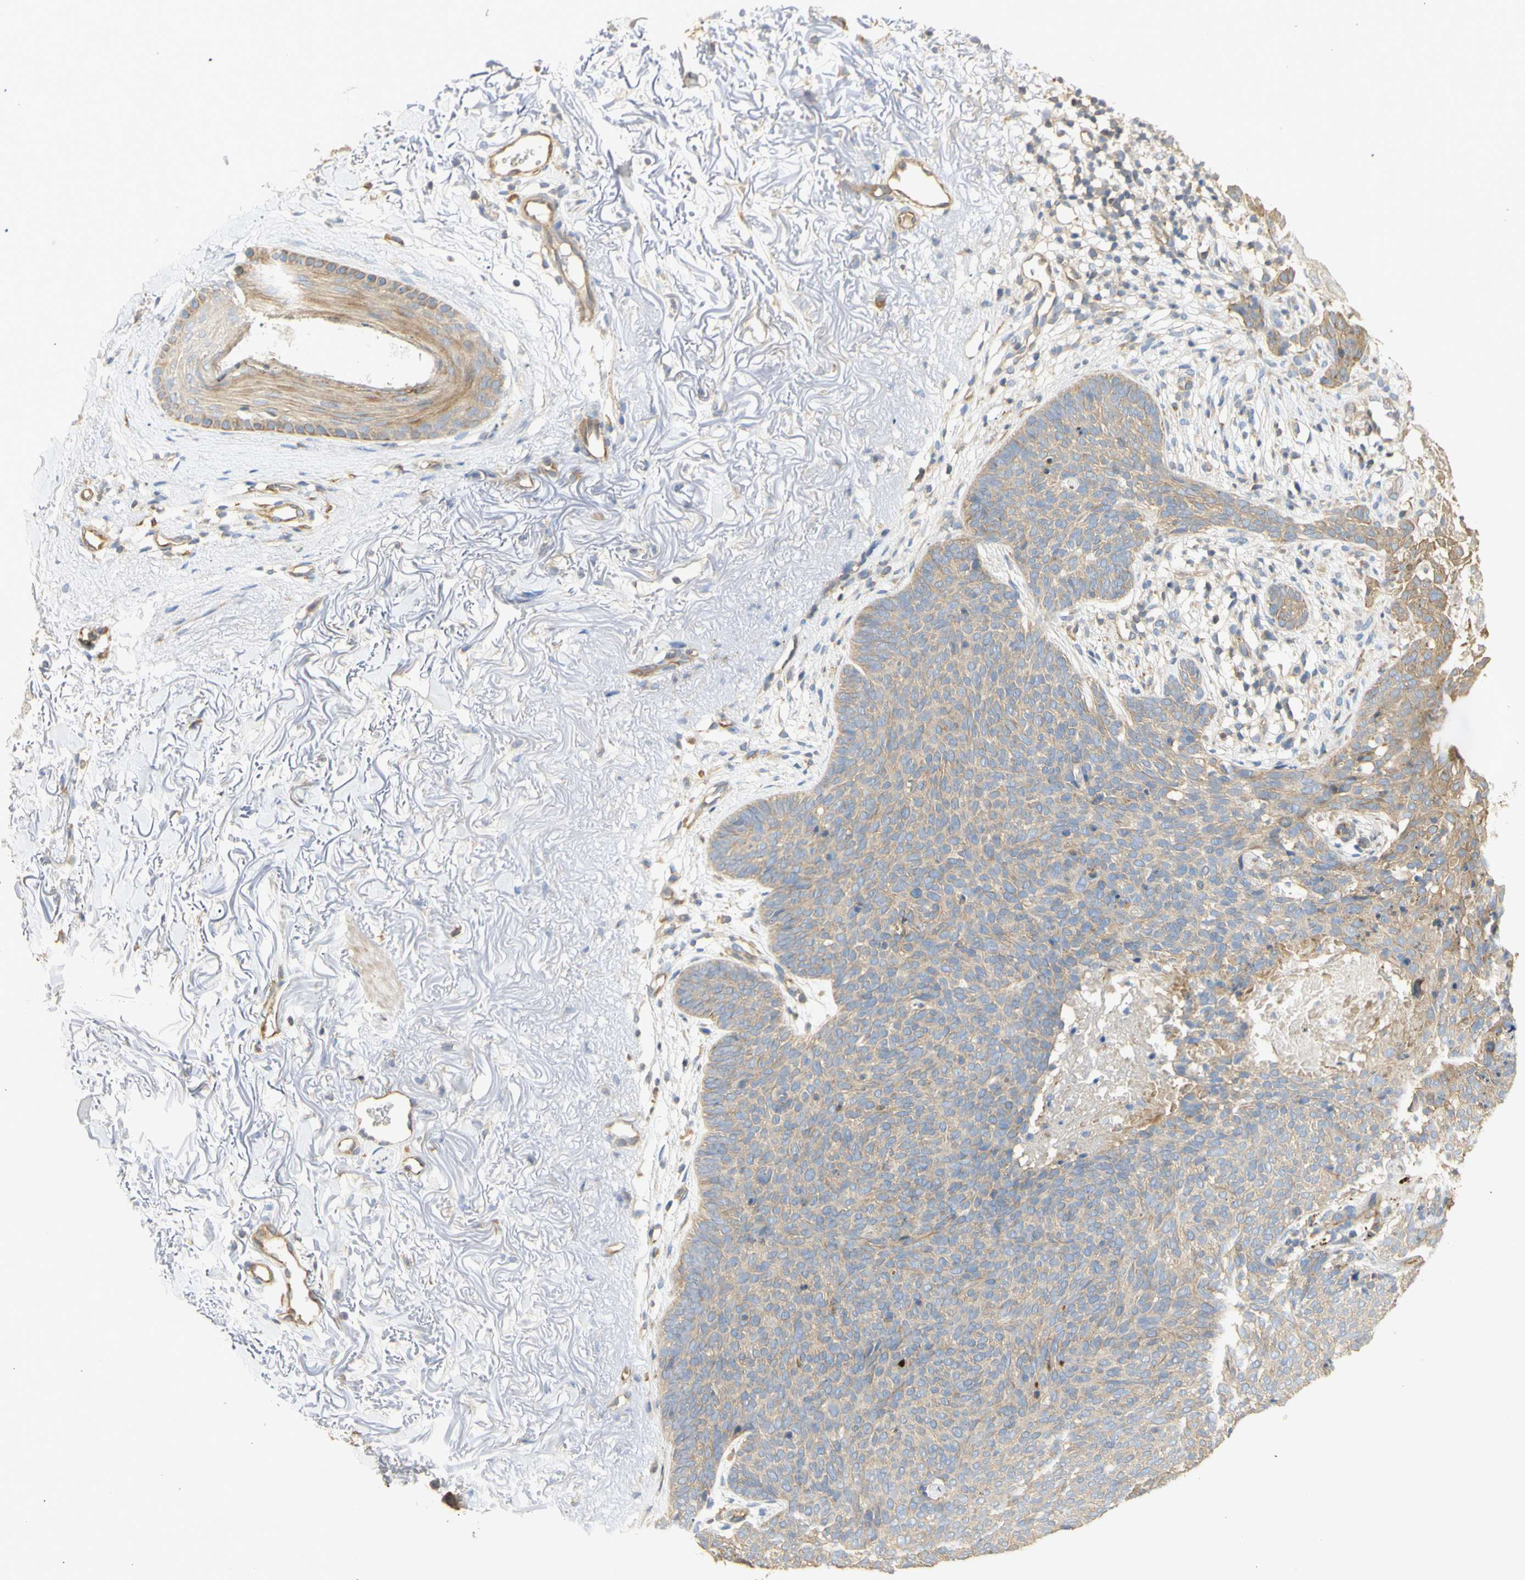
{"staining": {"intensity": "weak", "quantity": "25%-75%", "location": "cytoplasmic/membranous"}, "tissue": "skin cancer", "cell_type": "Tumor cells", "image_type": "cancer", "snomed": [{"axis": "morphology", "description": "Normal tissue, NOS"}, {"axis": "morphology", "description": "Basal cell carcinoma"}, {"axis": "topography", "description": "Skin"}], "caption": "A histopathology image showing weak cytoplasmic/membranous positivity in about 25%-75% of tumor cells in skin cancer, as visualized by brown immunohistochemical staining.", "gene": "KCNE4", "patient": {"sex": "female", "age": 70}}